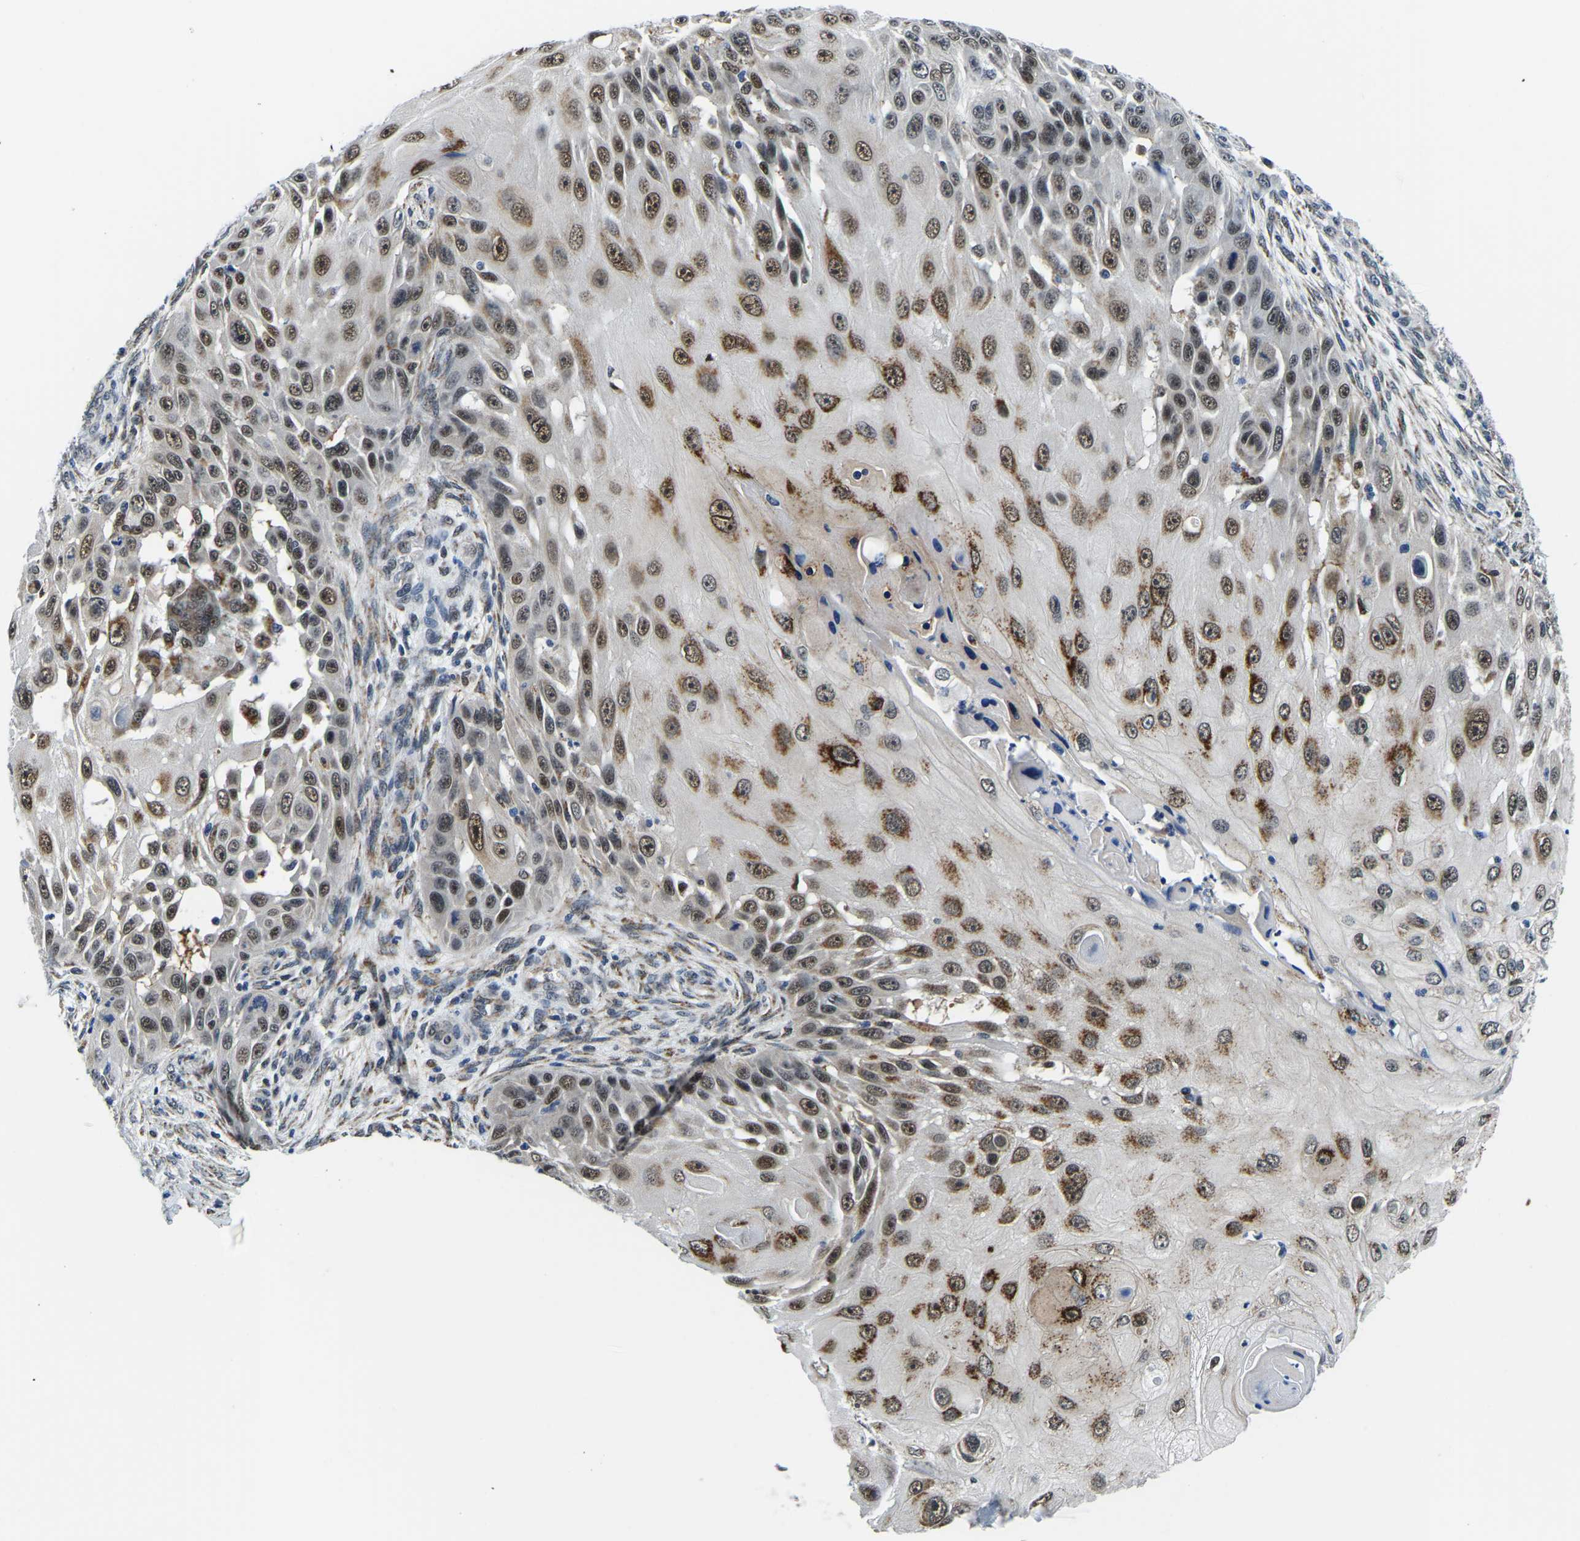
{"staining": {"intensity": "moderate", "quantity": ">75%", "location": "cytoplasmic/membranous,nuclear"}, "tissue": "skin cancer", "cell_type": "Tumor cells", "image_type": "cancer", "snomed": [{"axis": "morphology", "description": "Squamous cell carcinoma, NOS"}, {"axis": "topography", "description": "Skin"}], "caption": "Moderate cytoplasmic/membranous and nuclear protein staining is present in approximately >75% of tumor cells in skin cancer (squamous cell carcinoma).", "gene": "BNIP3L", "patient": {"sex": "female", "age": 44}}